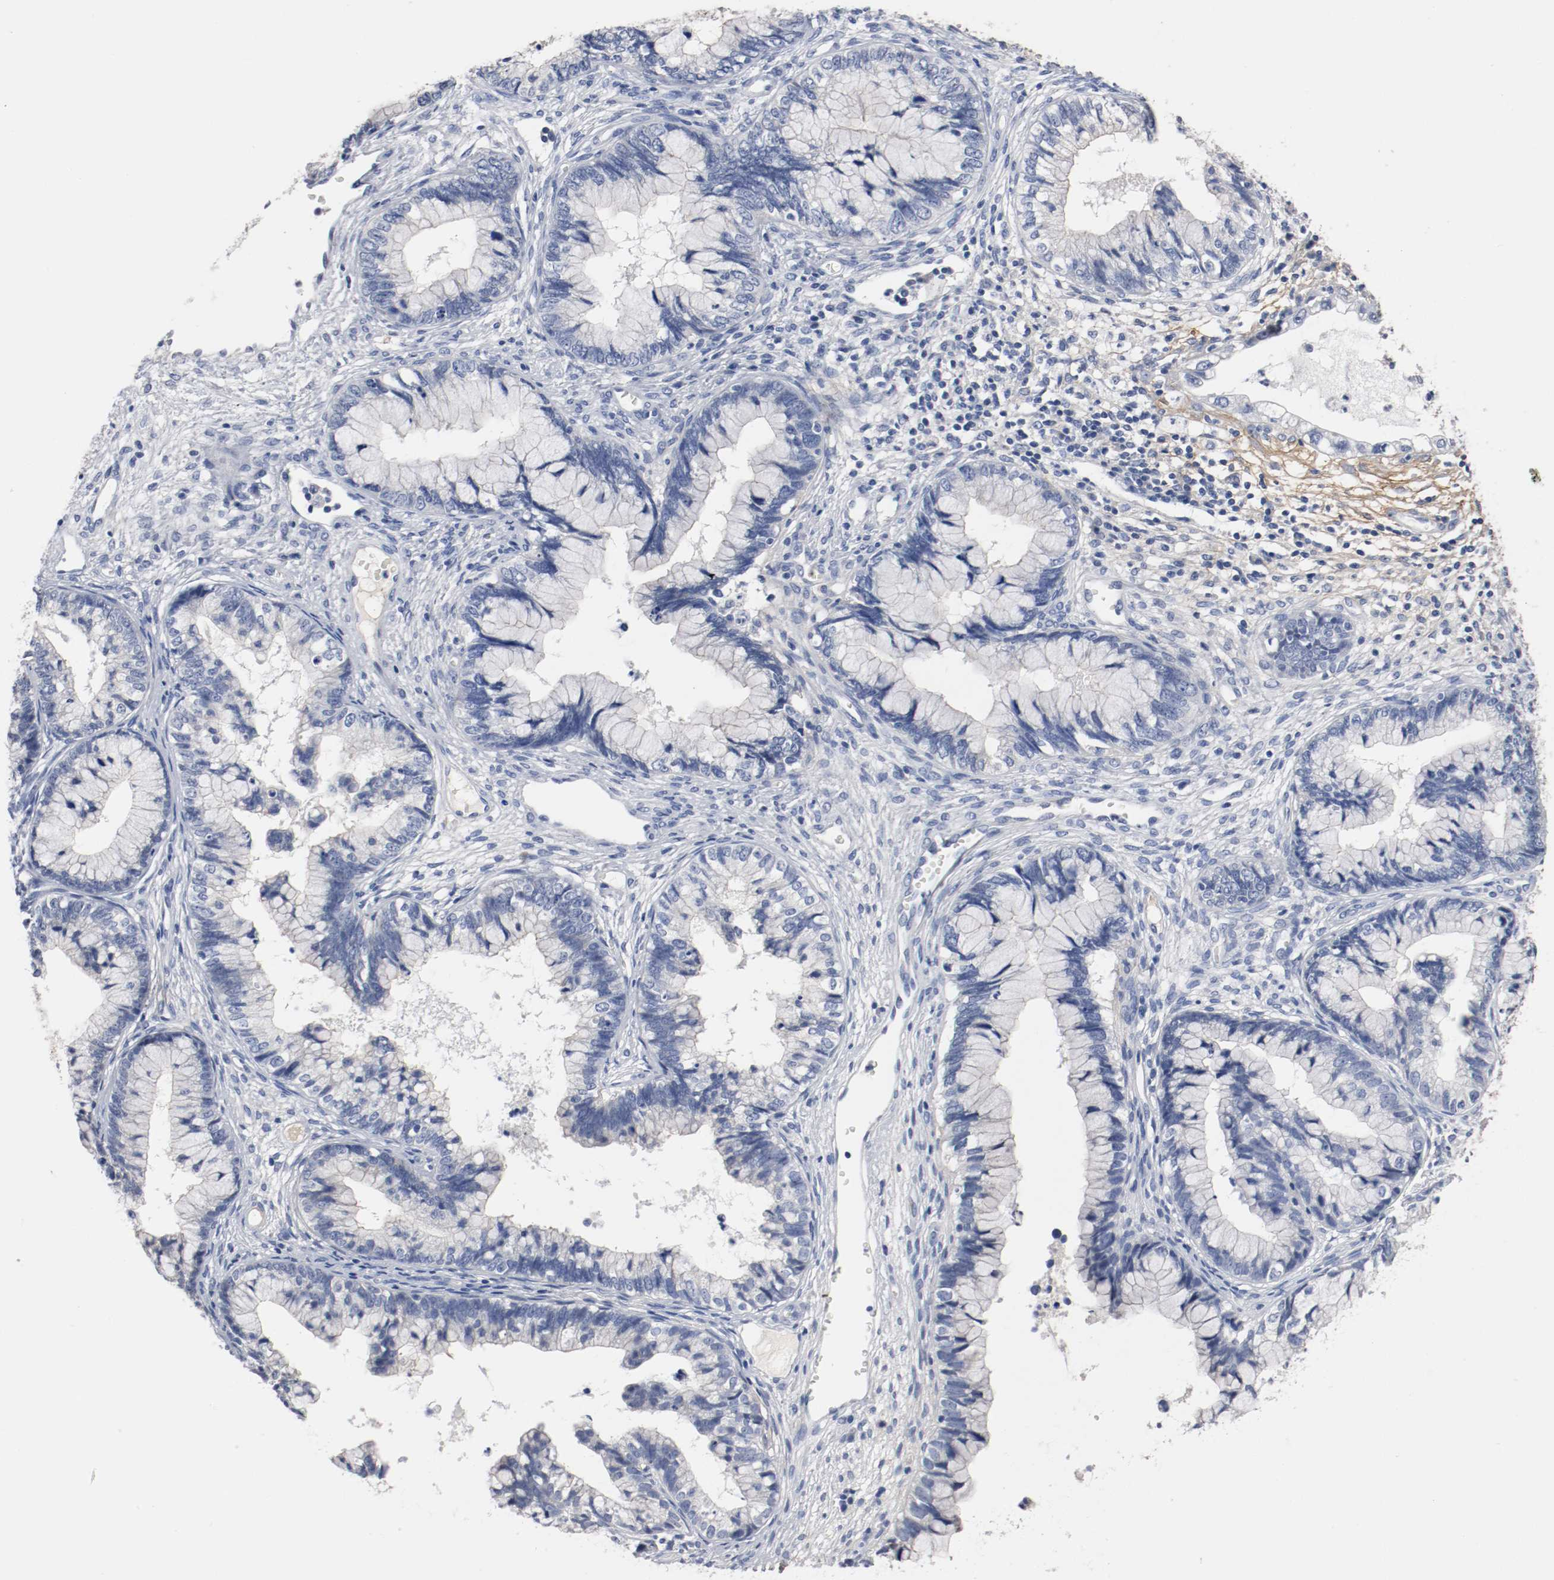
{"staining": {"intensity": "negative", "quantity": "none", "location": "none"}, "tissue": "cervical cancer", "cell_type": "Tumor cells", "image_type": "cancer", "snomed": [{"axis": "morphology", "description": "Adenocarcinoma, NOS"}, {"axis": "topography", "description": "Cervix"}], "caption": "A high-resolution photomicrograph shows immunohistochemistry staining of cervical adenocarcinoma, which shows no significant expression in tumor cells.", "gene": "TNC", "patient": {"sex": "female", "age": 44}}